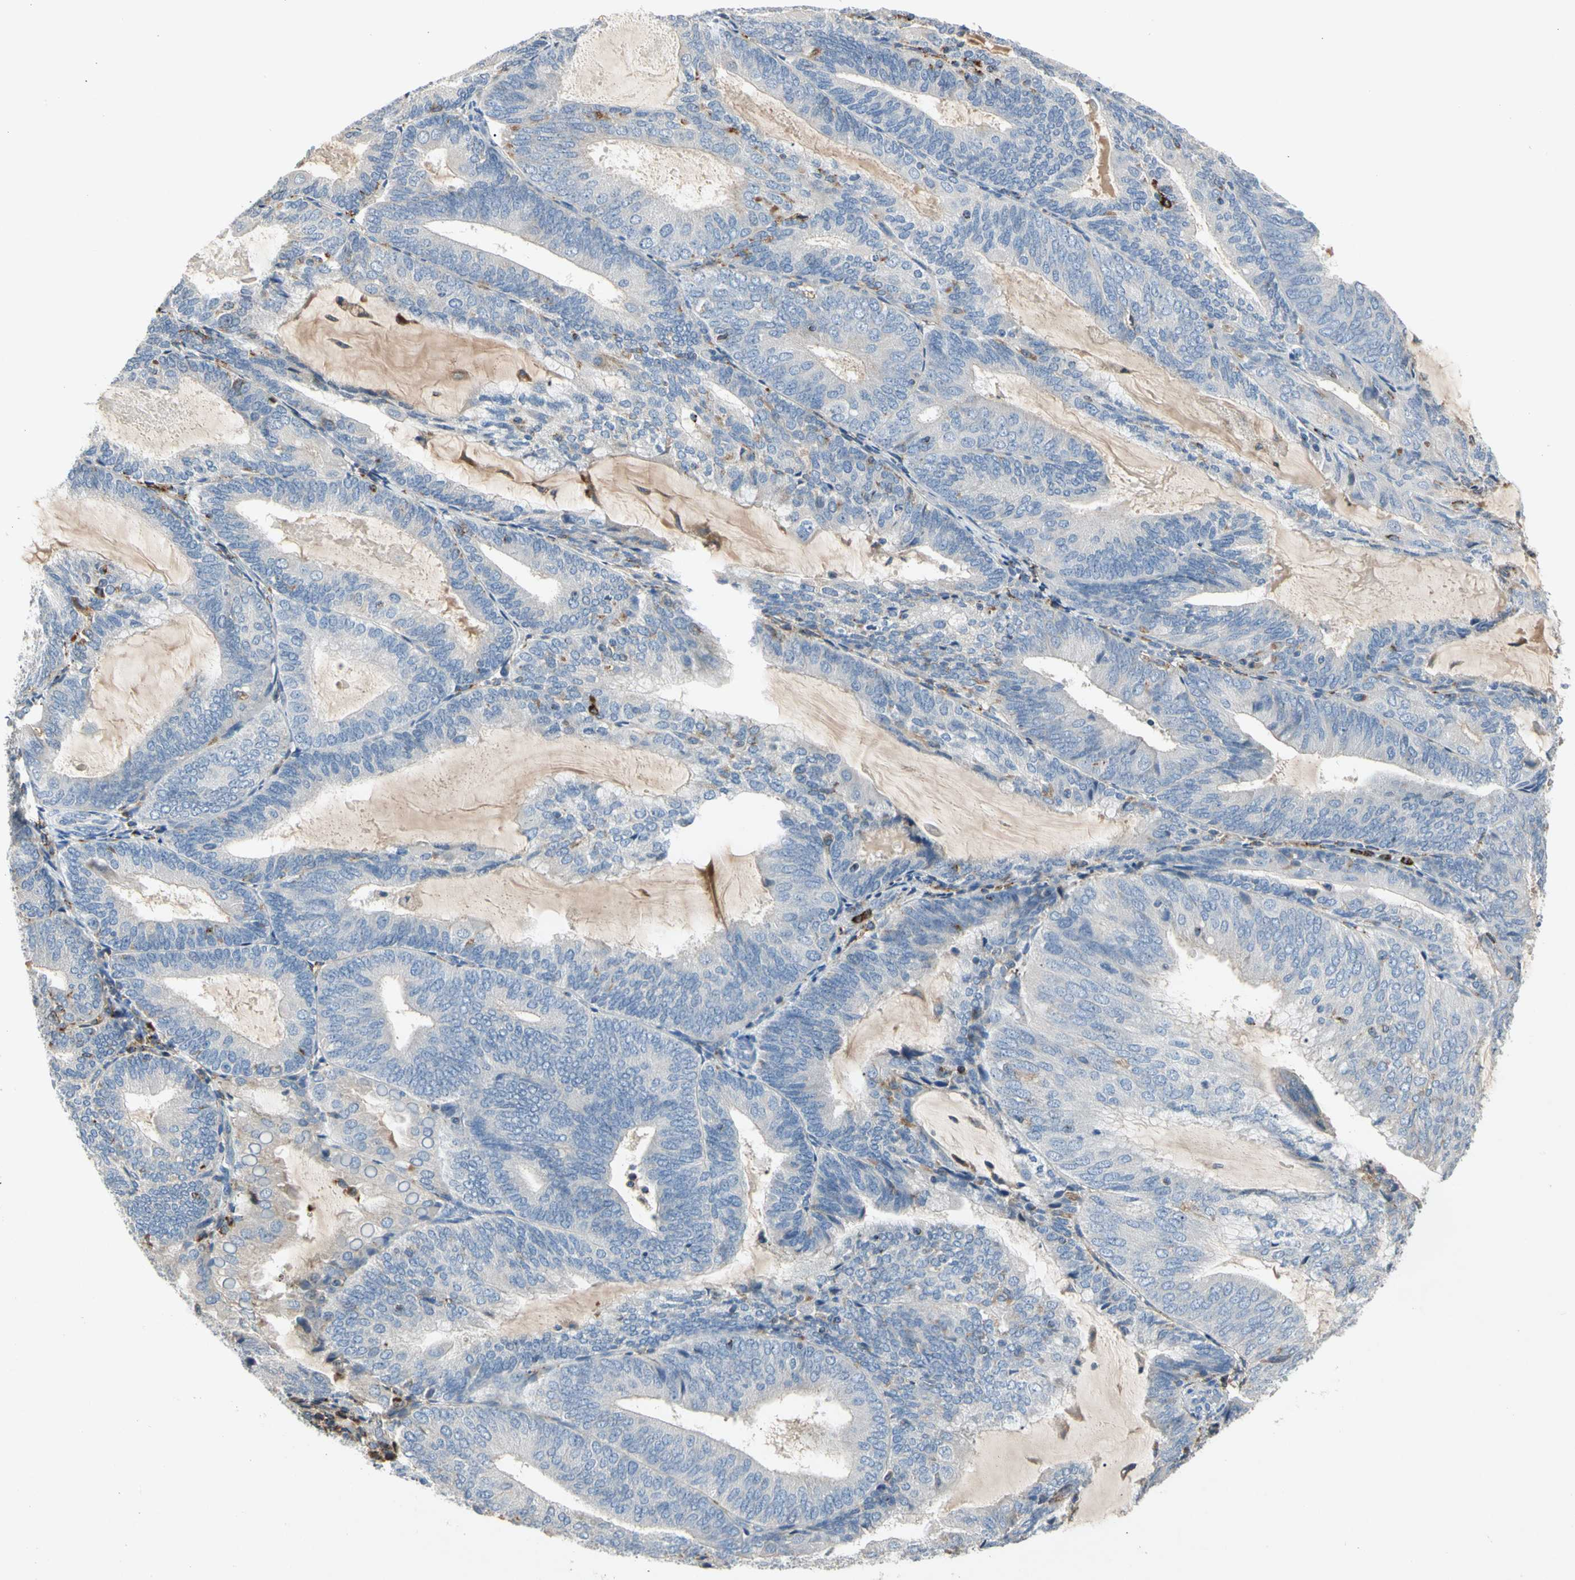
{"staining": {"intensity": "negative", "quantity": "none", "location": "none"}, "tissue": "endometrial cancer", "cell_type": "Tumor cells", "image_type": "cancer", "snomed": [{"axis": "morphology", "description": "Adenocarcinoma, NOS"}, {"axis": "topography", "description": "Endometrium"}], "caption": "Adenocarcinoma (endometrial) stained for a protein using IHC displays no positivity tumor cells.", "gene": "ADA2", "patient": {"sex": "female", "age": 81}}